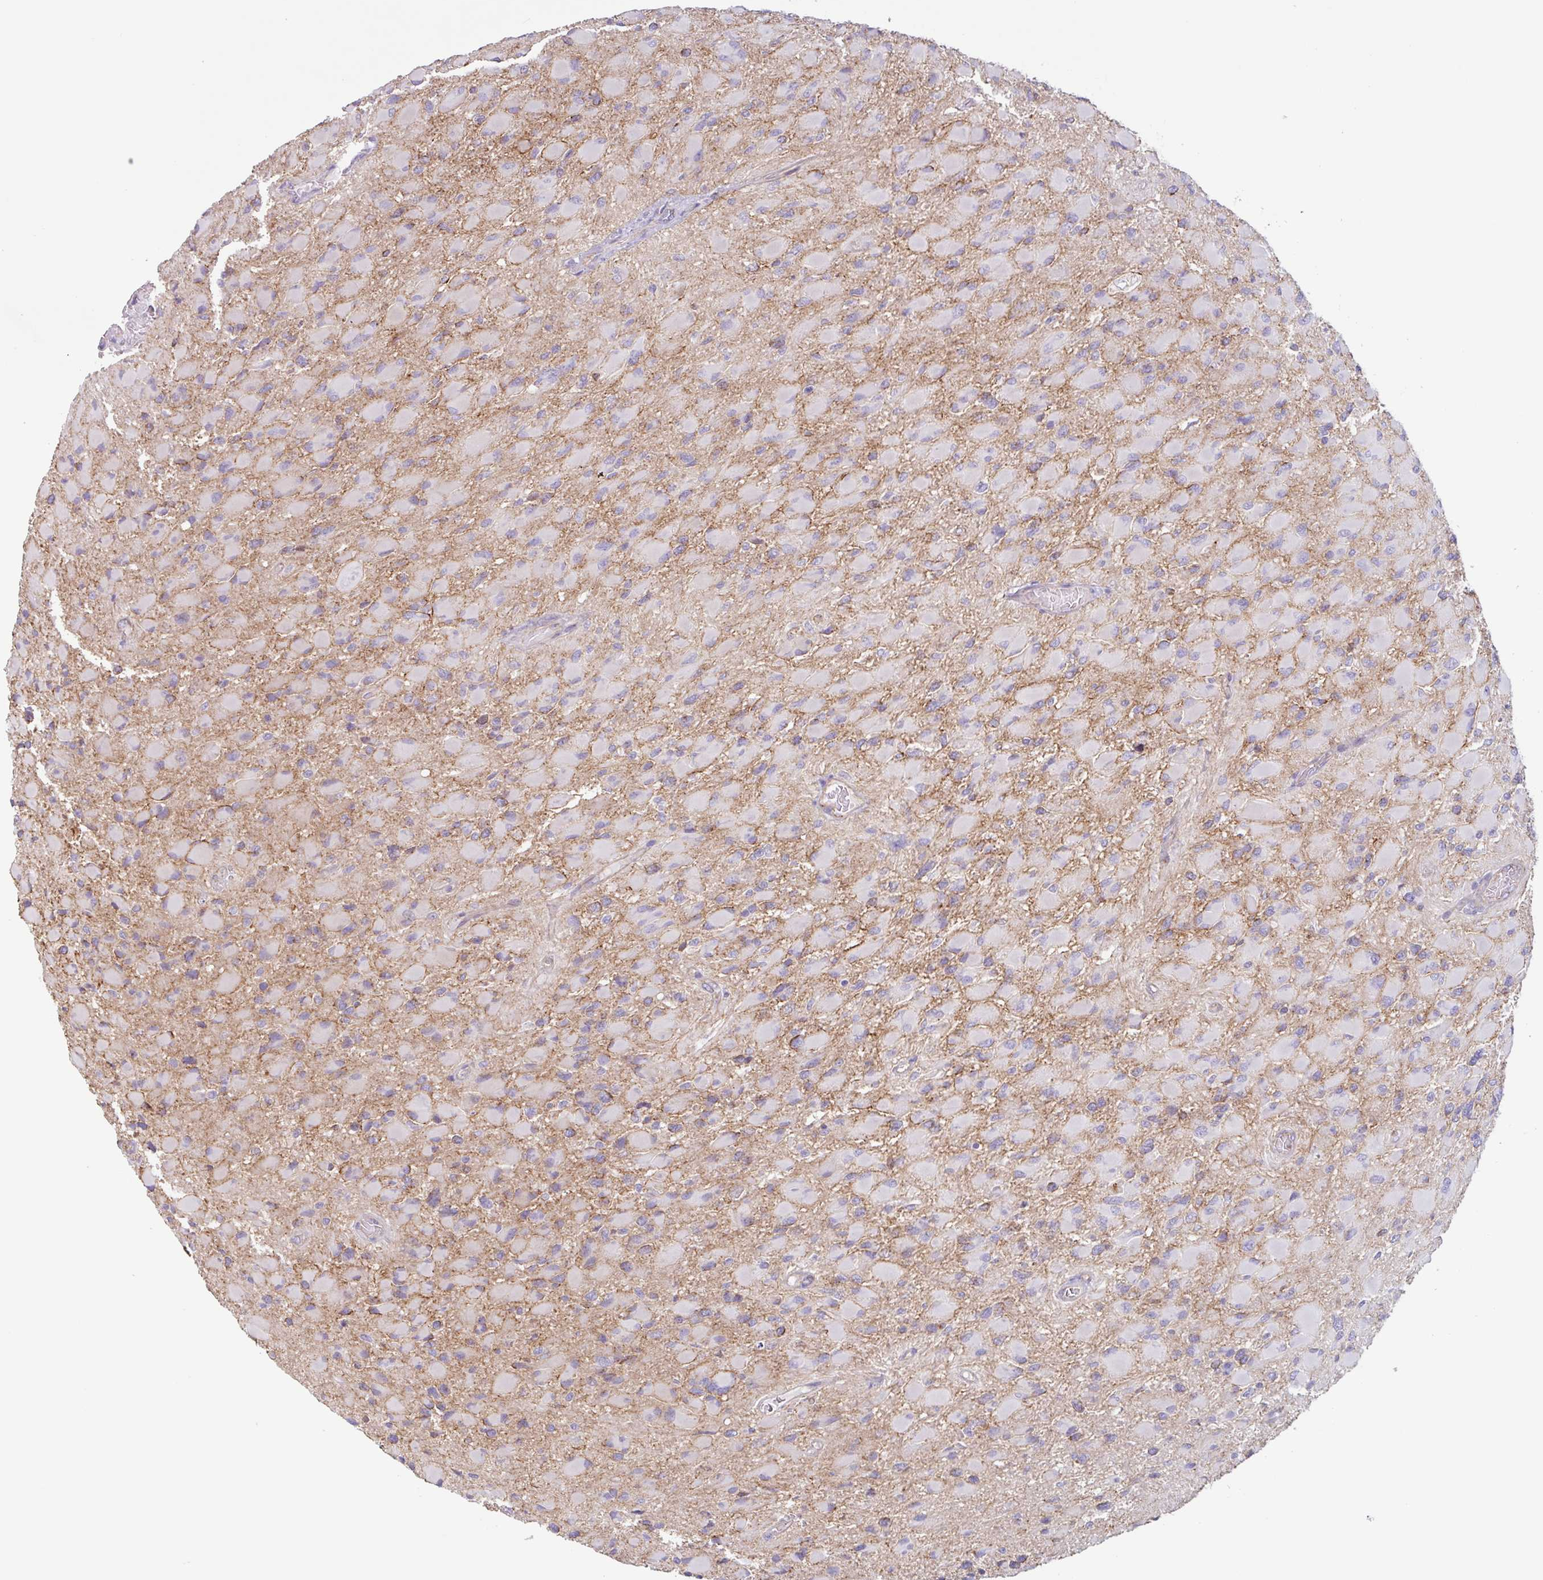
{"staining": {"intensity": "negative", "quantity": "none", "location": "none"}, "tissue": "glioma", "cell_type": "Tumor cells", "image_type": "cancer", "snomed": [{"axis": "morphology", "description": "Glioma, malignant, High grade"}, {"axis": "topography", "description": "Cerebral cortex"}], "caption": "This is a histopathology image of IHC staining of glioma, which shows no expression in tumor cells.", "gene": "MYH10", "patient": {"sex": "female", "age": 36}}